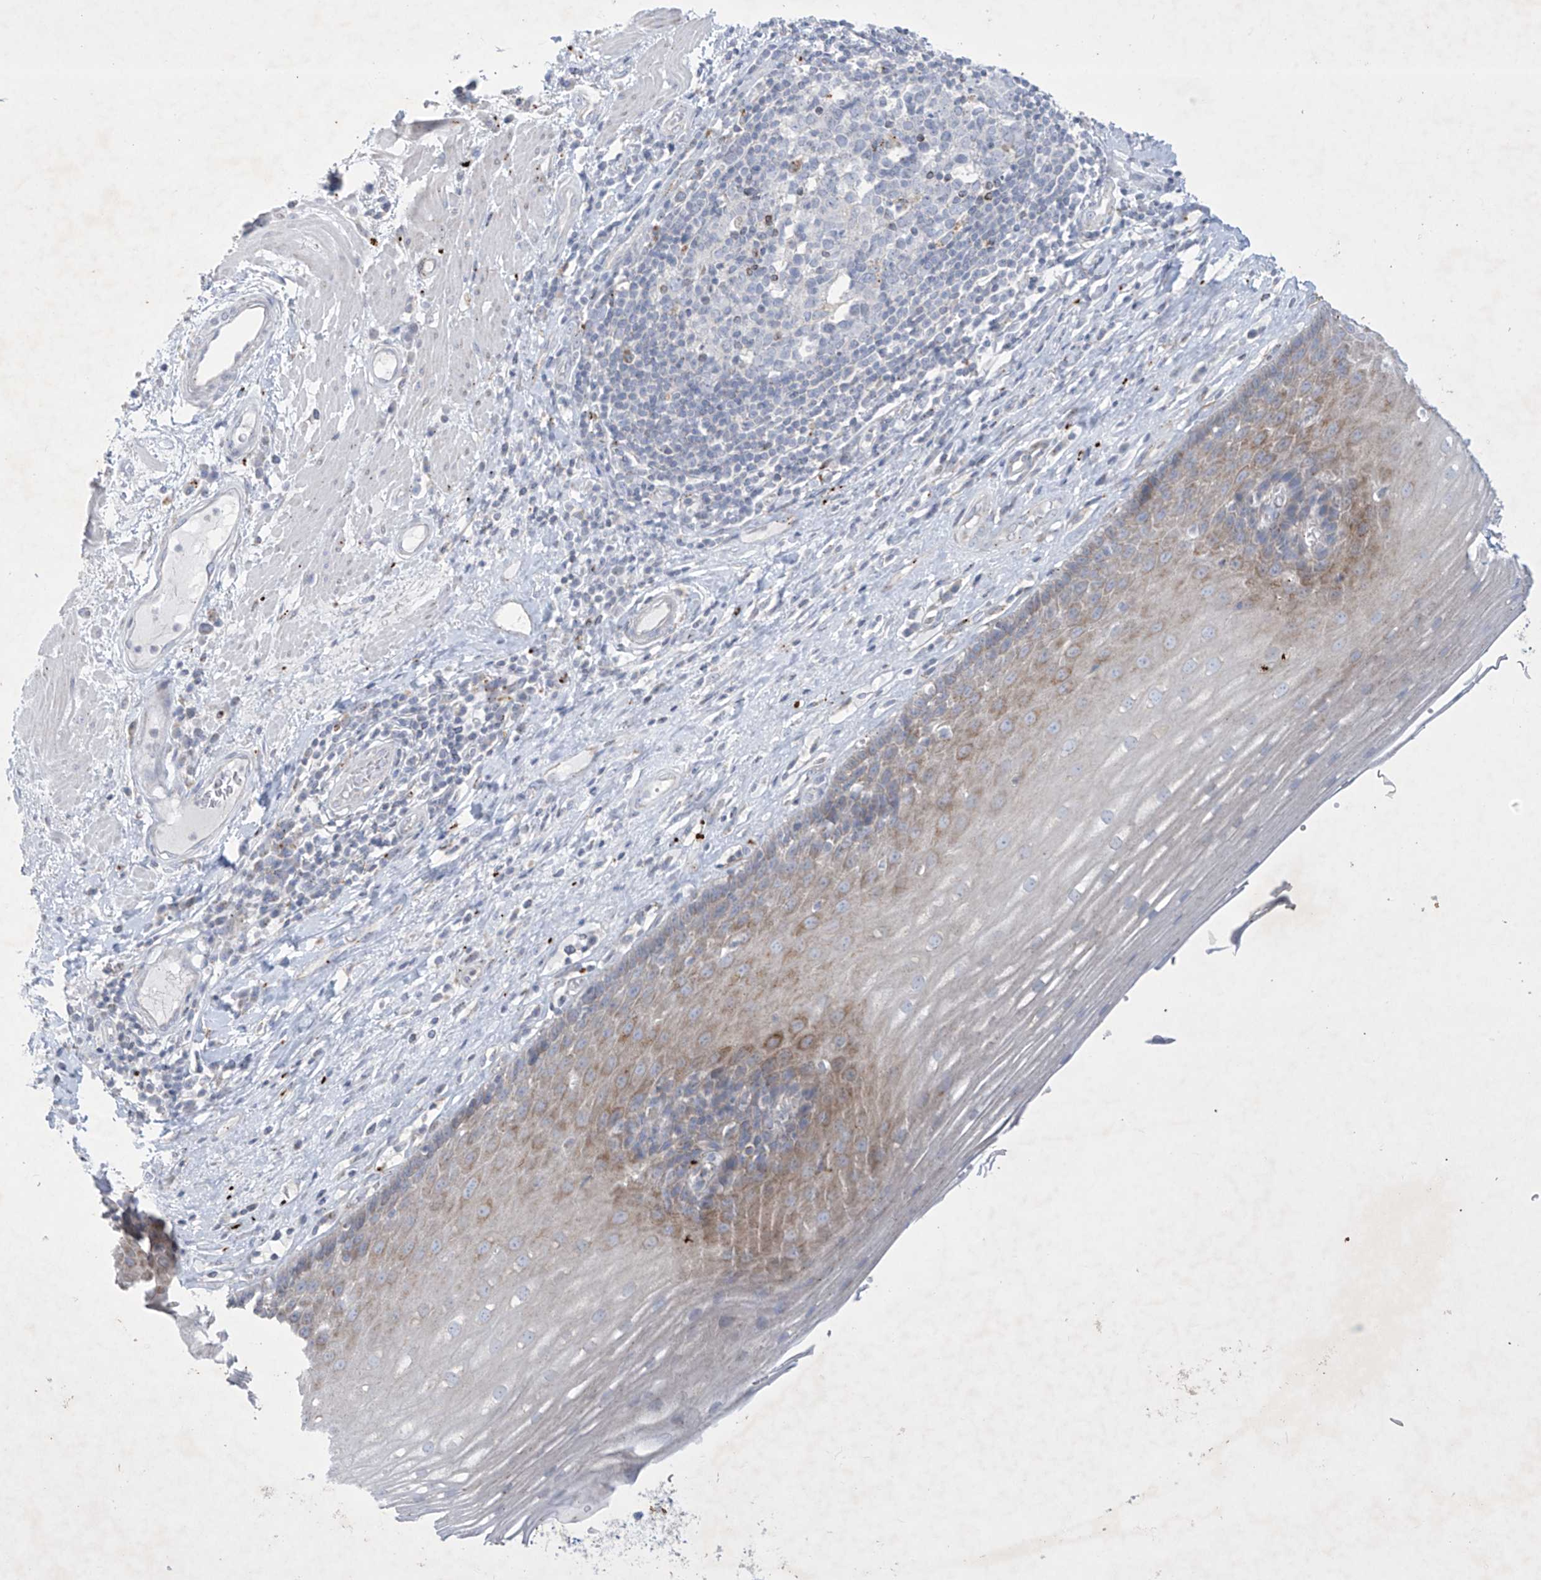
{"staining": {"intensity": "moderate", "quantity": "<25%", "location": "cytoplasmic/membranous"}, "tissue": "esophagus", "cell_type": "Squamous epithelial cells", "image_type": "normal", "snomed": [{"axis": "morphology", "description": "Normal tissue, NOS"}, {"axis": "topography", "description": "Esophagus"}], "caption": "Immunohistochemistry (IHC) micrograph of benign esophagus: esophagus stained using immunohistochemistry (IHC) demonstrates low levels of moderate protein expression localized specifically in the cytoplasmic/membranous of squamous epithelial cells, appearing as a cytoplasmic/membranous brown color.", "gene": "GPR137C", "patient": {"sex": "male", "age": 62}}